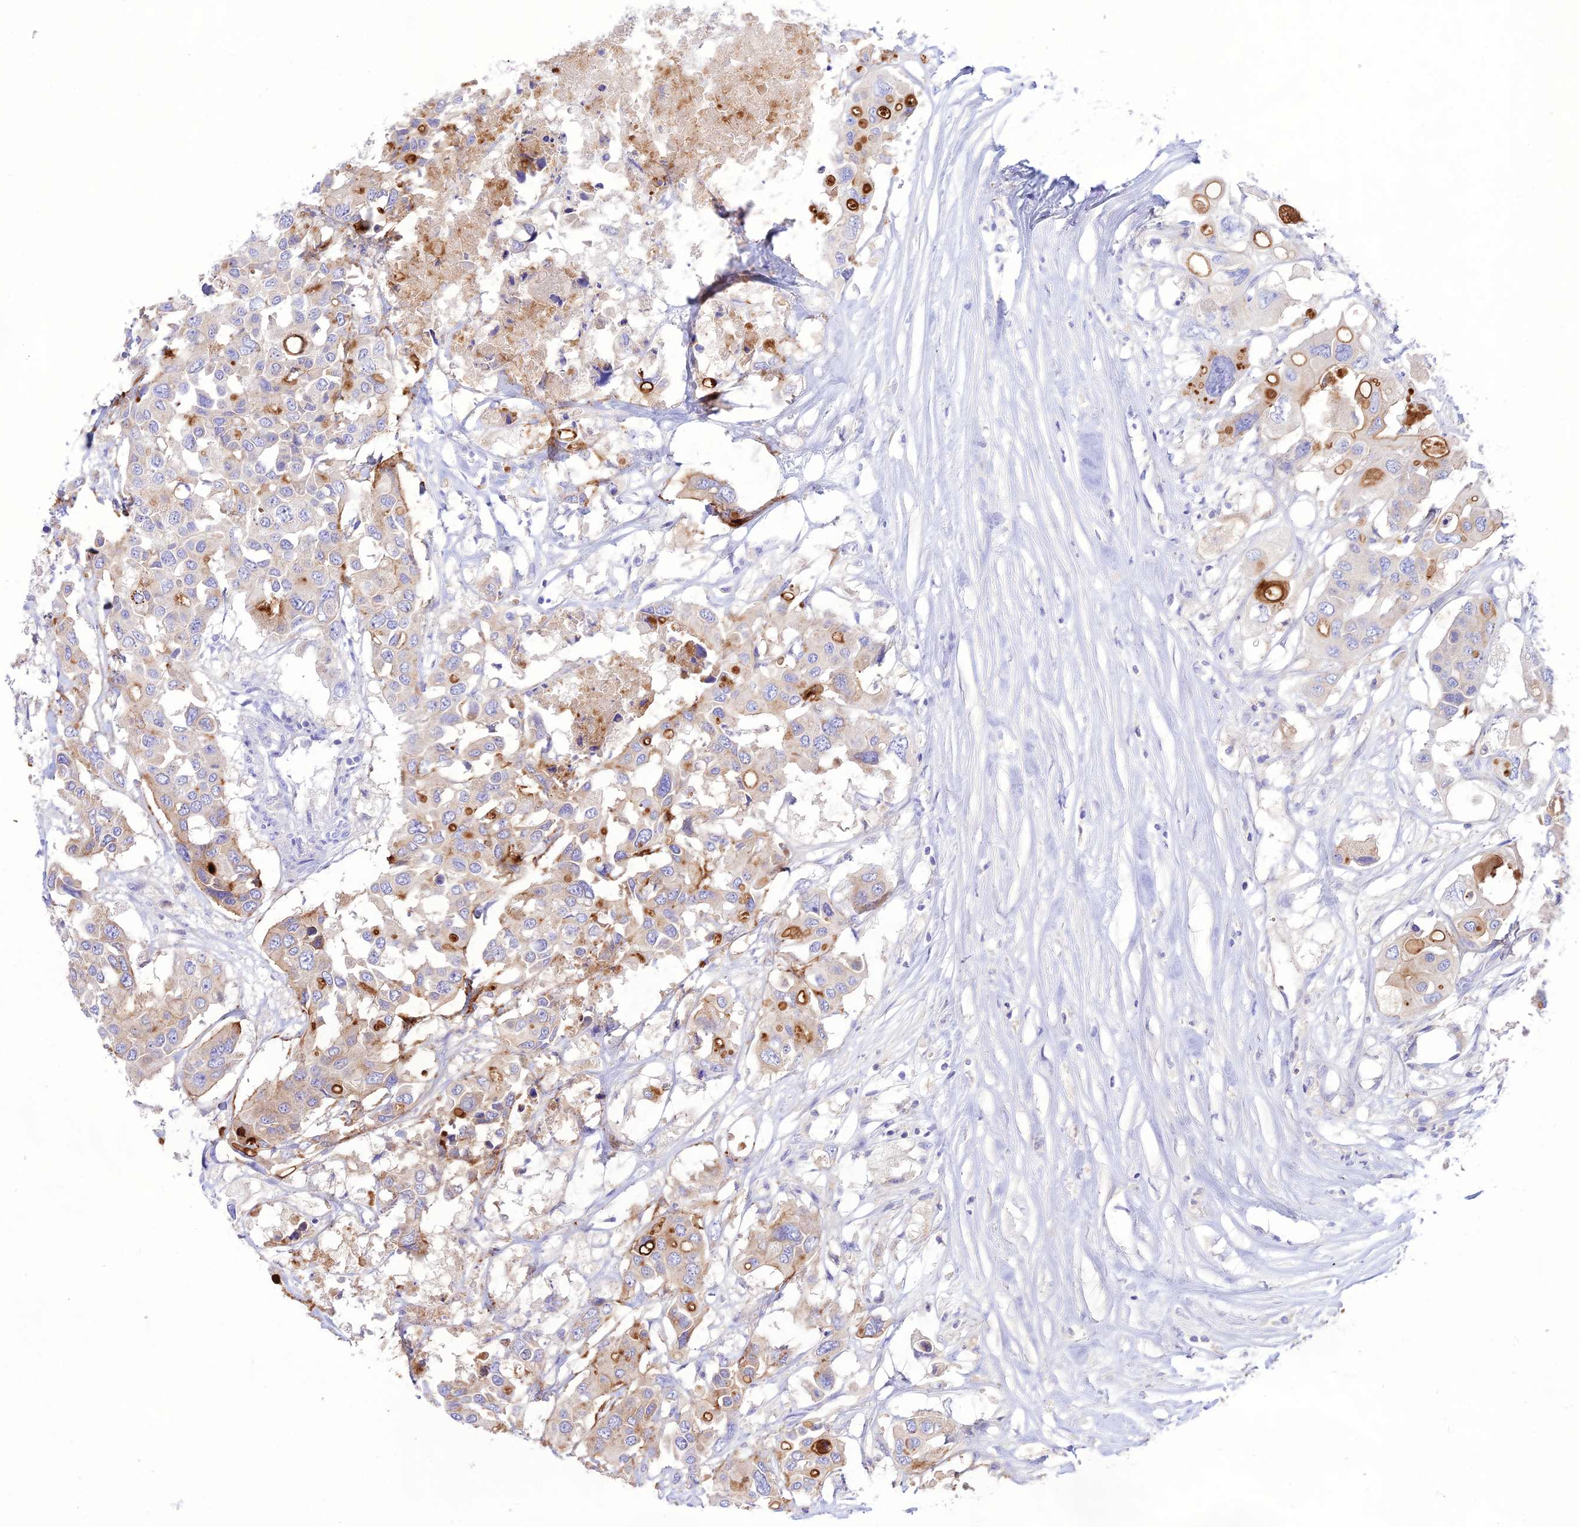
{"staining": {"intensity": "moderate", "quantity": "<25%", "location": "cytoplasmic/membranous"}, "tissue": "colorectal cancer", "cell_type": "Tumor cells", "image_type": "cancer", "snomed": [{"axis": "morphology", "description": "Adenocarcinoma, NOS"}, {"axis": "topography", "description": "Colon"}], "caption": "IHC of human adenocarcinoma (colorectal) reveals low levels of moderate cytoplasmic/membranous positivity in approximately <25% of tumor cells. The protein of interest is stained brown, and the nuclei are stained in blue (DAB IHC with brightfield microscopy, high magnification).", "gene": "NLRP9", "patient": {"sex": "male", "age": 77}}